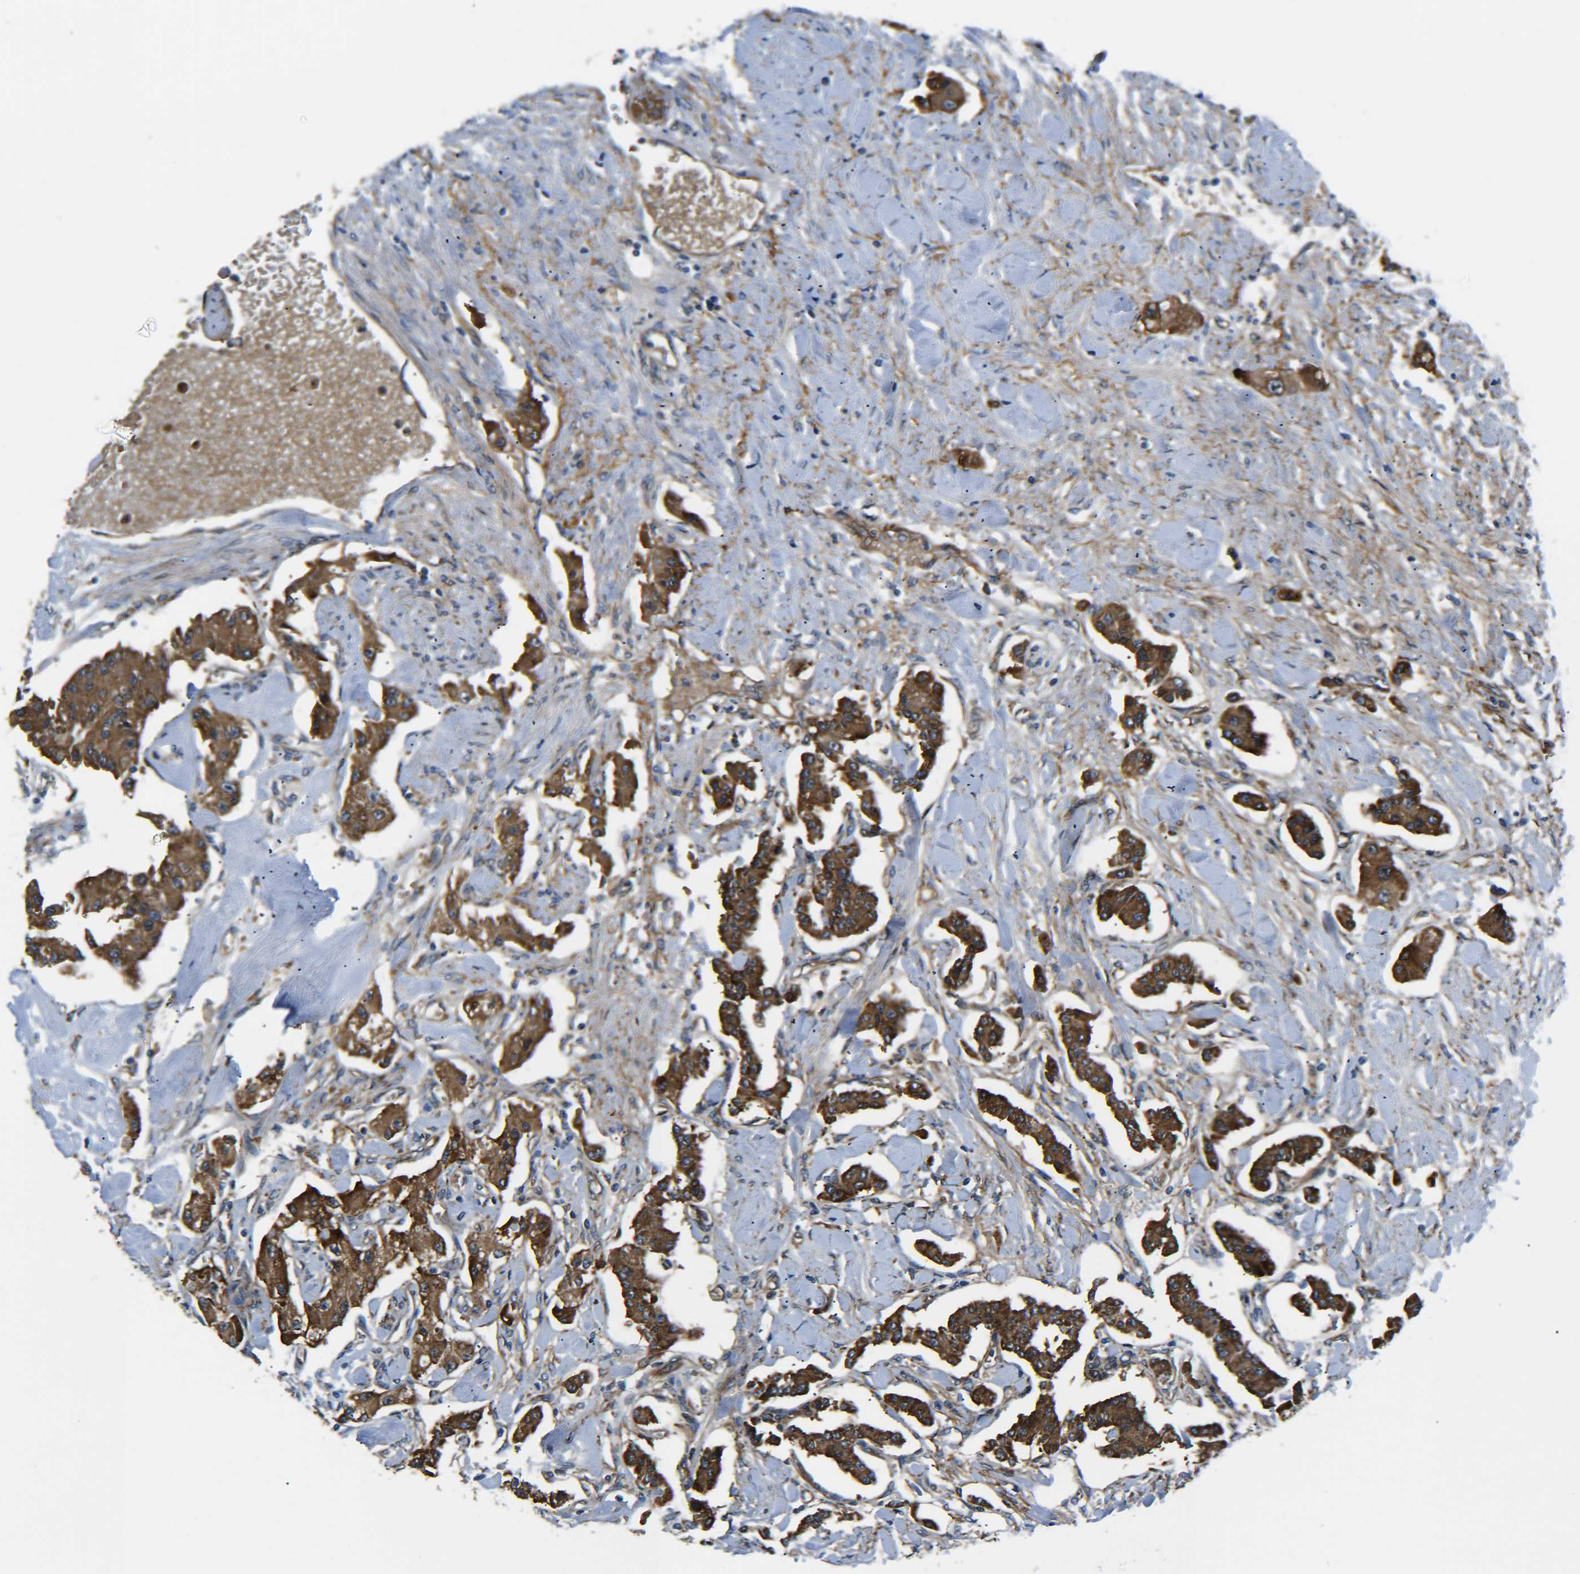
{"staining": {"intensity": "strong", "quantity": ">75%", "location": "cytoplasmic/membranous"}, "tissue": "carcinoid", "cell_type": "Tumor cells", "image_type": "cancer", "snomed": [{"axis": "morphology", "description": "Carcinoid, malignant, NOS"}, {"axis": "topography", "description": "Pancreas"}], "caption": "Strong cytoplasmic/membranous staining for a protein is identified in about >75% of tumor cells of carcinoid using immunohistochemistry (IHC).", "gene": "PREB", "patient": {"sex": "male", "age": 41}}